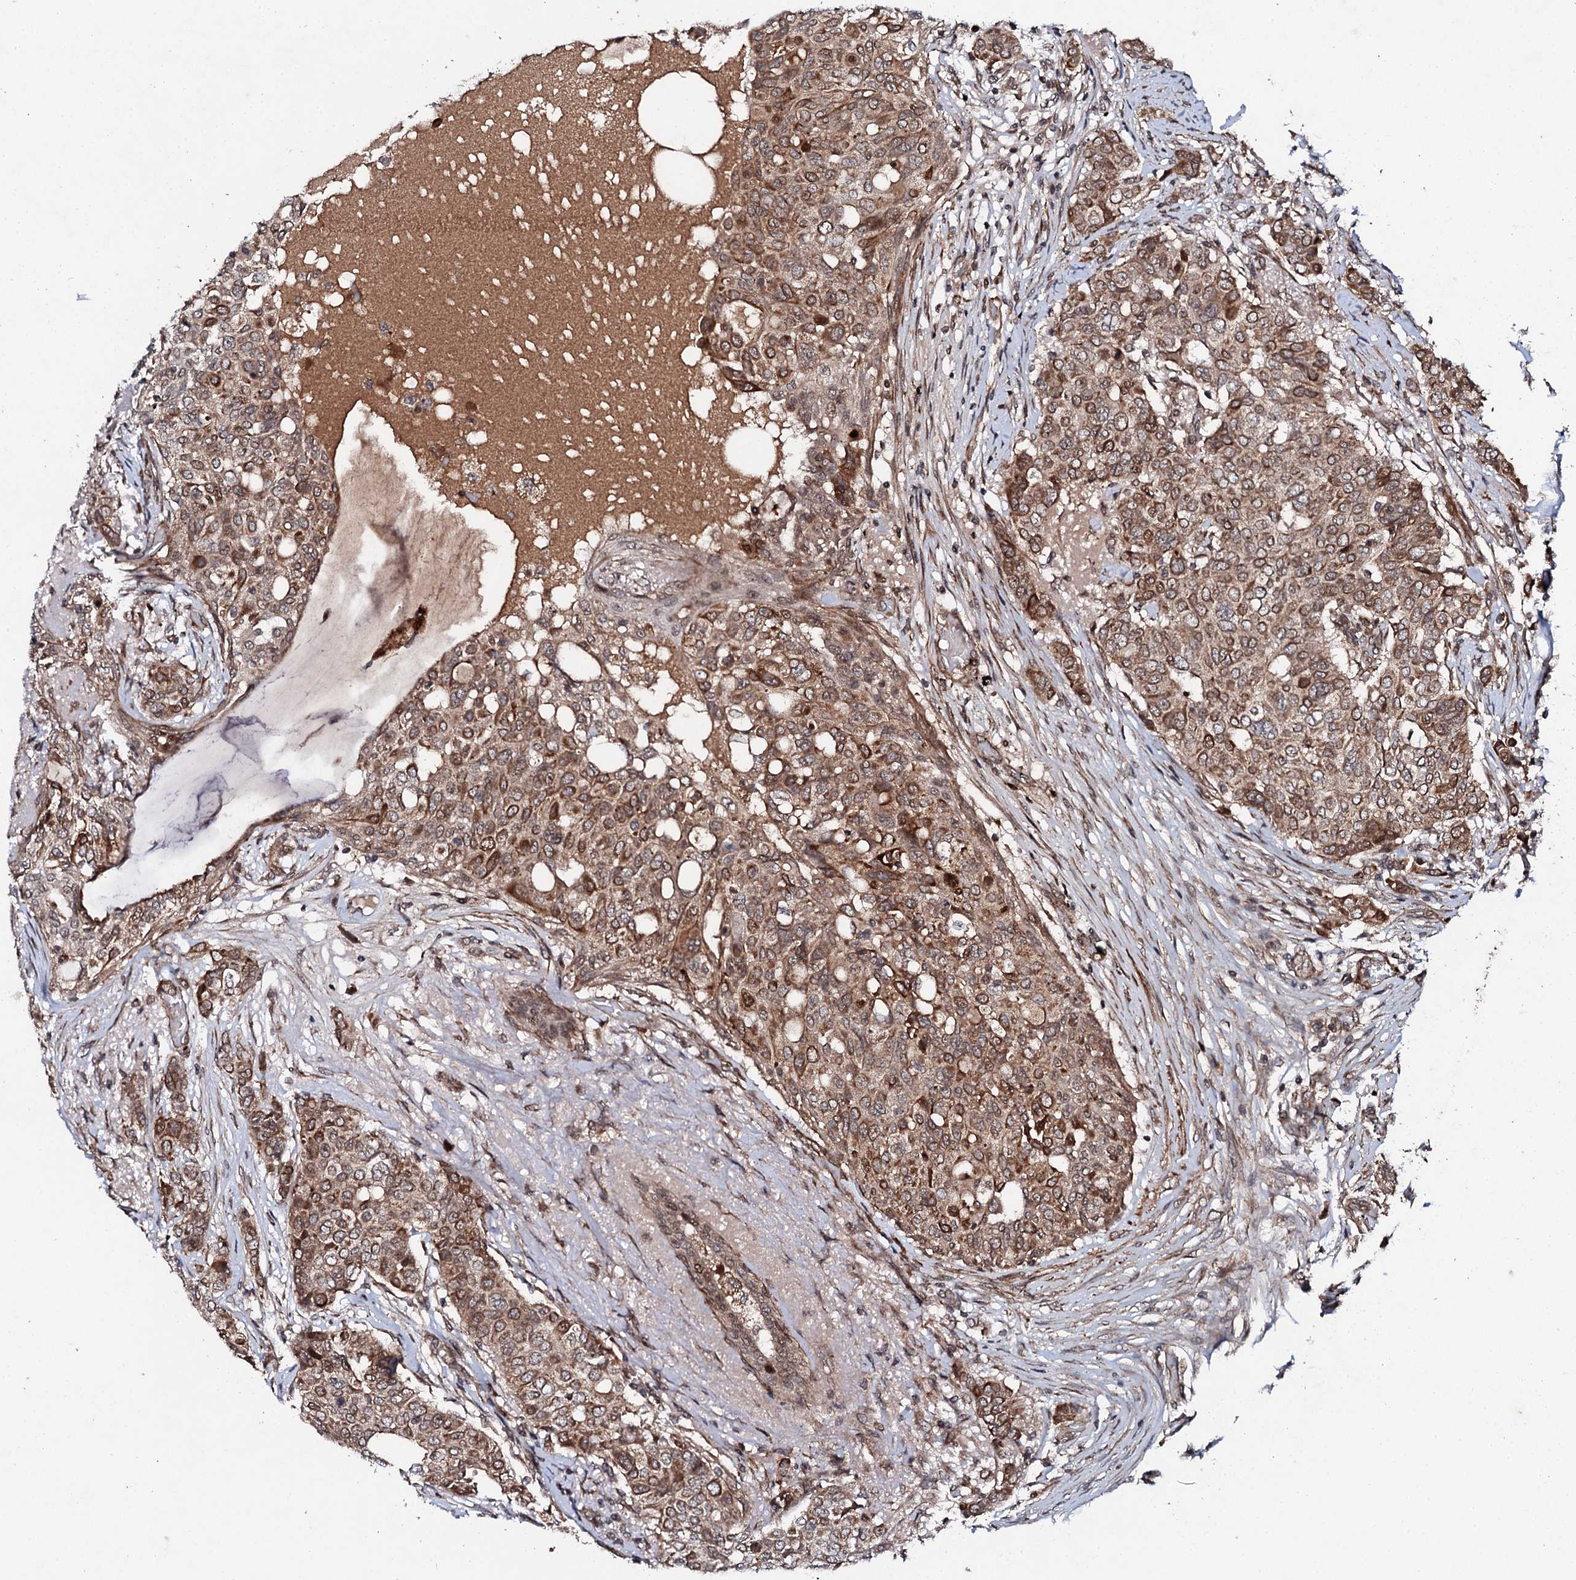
{"staining": {"intensity": "moderate", "quantity": ">75%", "location": "cytoplasmic/membranous"}, "tissue": "breast cancer", "cell_type": "Tumor cells", "image_type": "cancer", "snomed": [{"axis": "morphology", "description": "Lobular carcinoma"}, {"axis": "topography", "description": "Breast"}], "caption": "A high-resolution image shows IHC staining of breast lobular carcinoma, which demonstrates moderate cytoplasmic/membranous positivity in about >75% of tumor cells.", "gene": "FAM111A", "patient": {"sex": "female", "age": 51}}